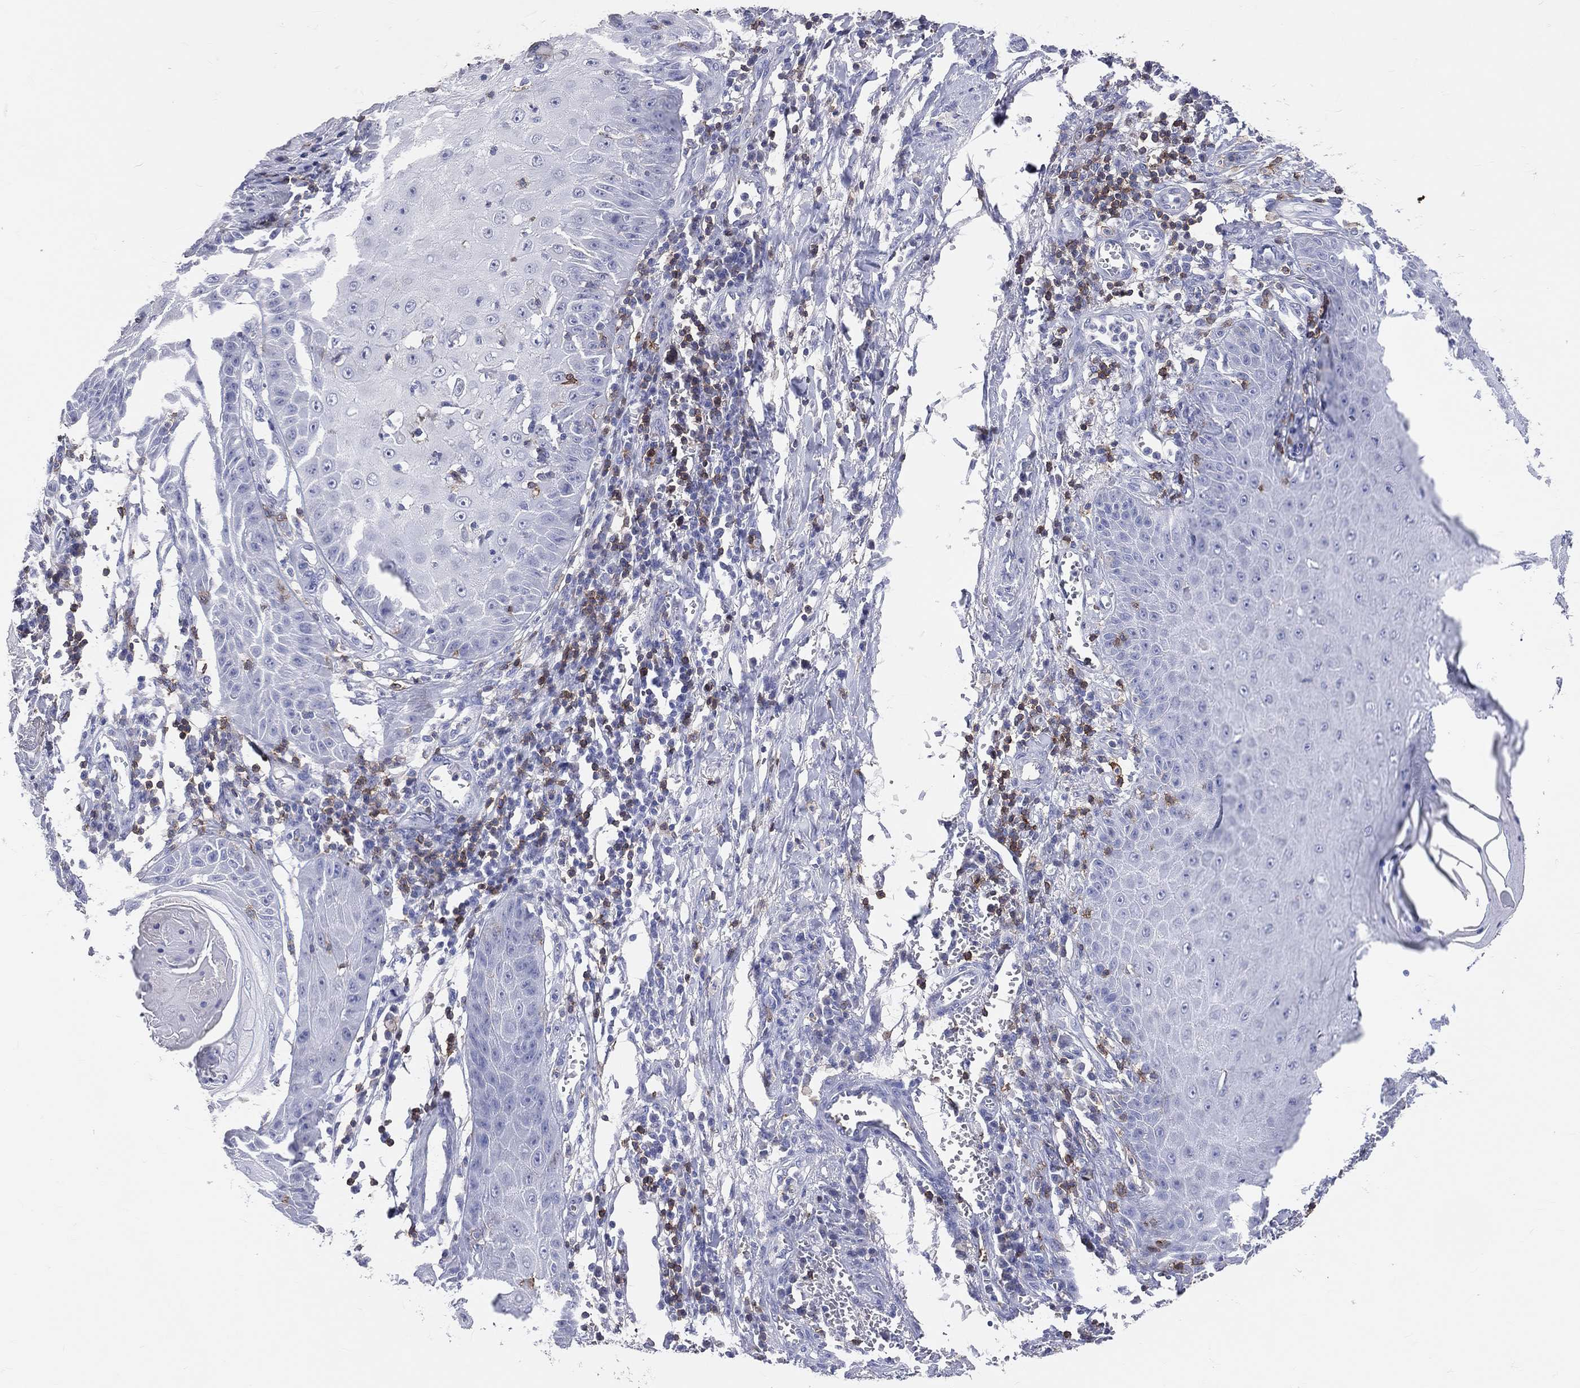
{"staining": {"intensity": "negative", "quantity": "none", "location": "none"}, "tissue": "skin cancer", "cell_type": "Tumor cells", "image_type": "cancer", "snomed": [{"axis": "morphology", "description": "Squamous cell carcinoma, NOS"}, {"axis": "topography", "description": "Skin"}], "caption": "IHC histopathology image of neoplastic tissue: skin cancer stained with DAB (3,3'-diaminobenzidine) reveals no significant protein expression in tumor cells.", "gene": "LAT", "patient": {"sex": "male", "age": 70}}